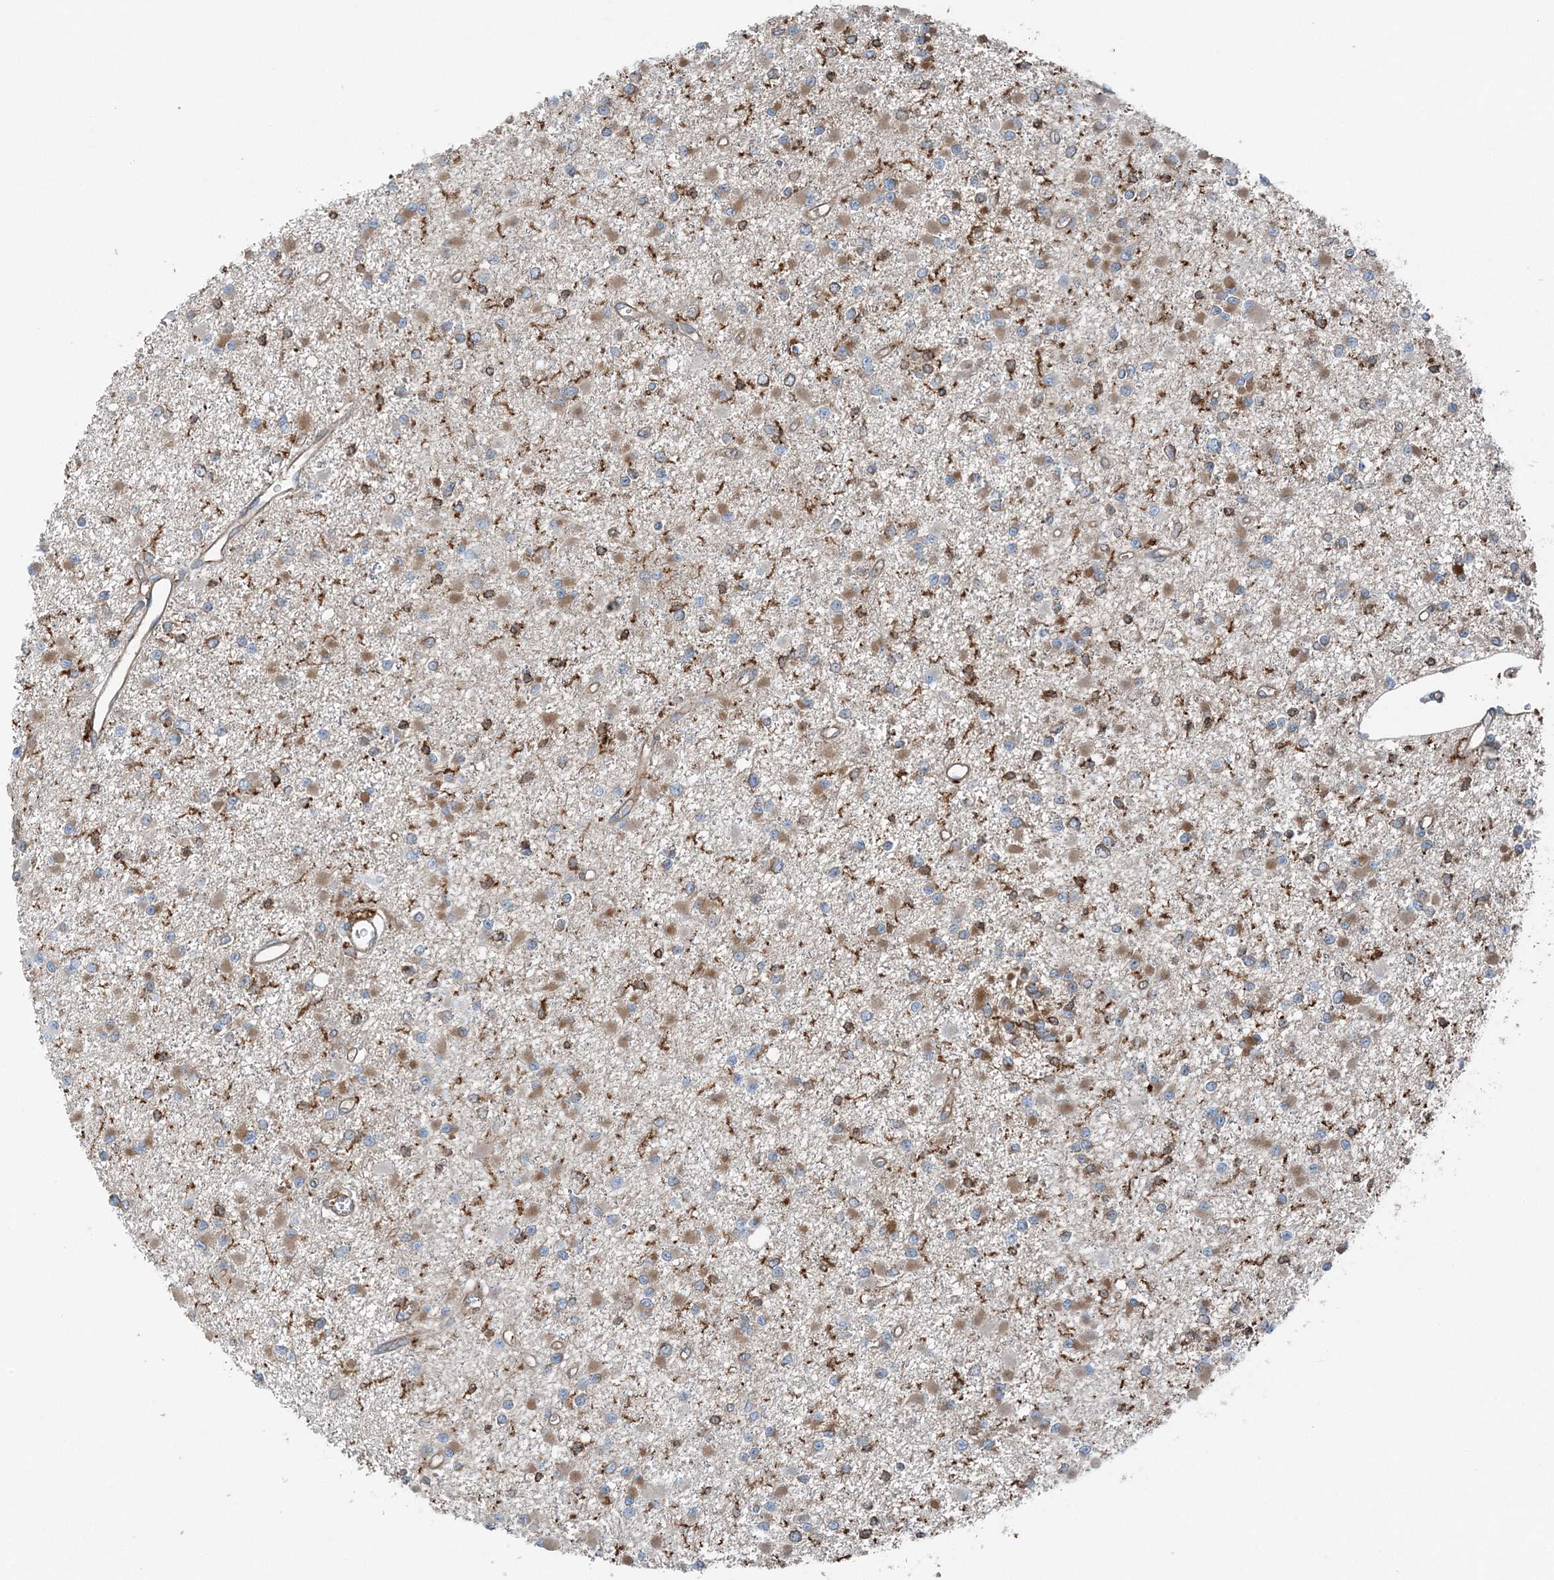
{"staining": {"intensity": "moderate", "quantity": ">75%", "location": "cytoplasmic/membranous"}, "tissue": "glioma", "cell_type": "Tumor cells", "image_type": "cancer", "snomed": [{"axis": "morphology", "description": "Glioma, malignant, Low grade"}, {"axis": "topography", "description": "Brain"}], "caption": "A medium amount of moderate cytoplasmic/membranous expression is seen in about >75% of tumor cells in malignant glioma (low-grade) tissue.", "gene": "SNX2", "patient": {"sex": "female", "age": 22}}